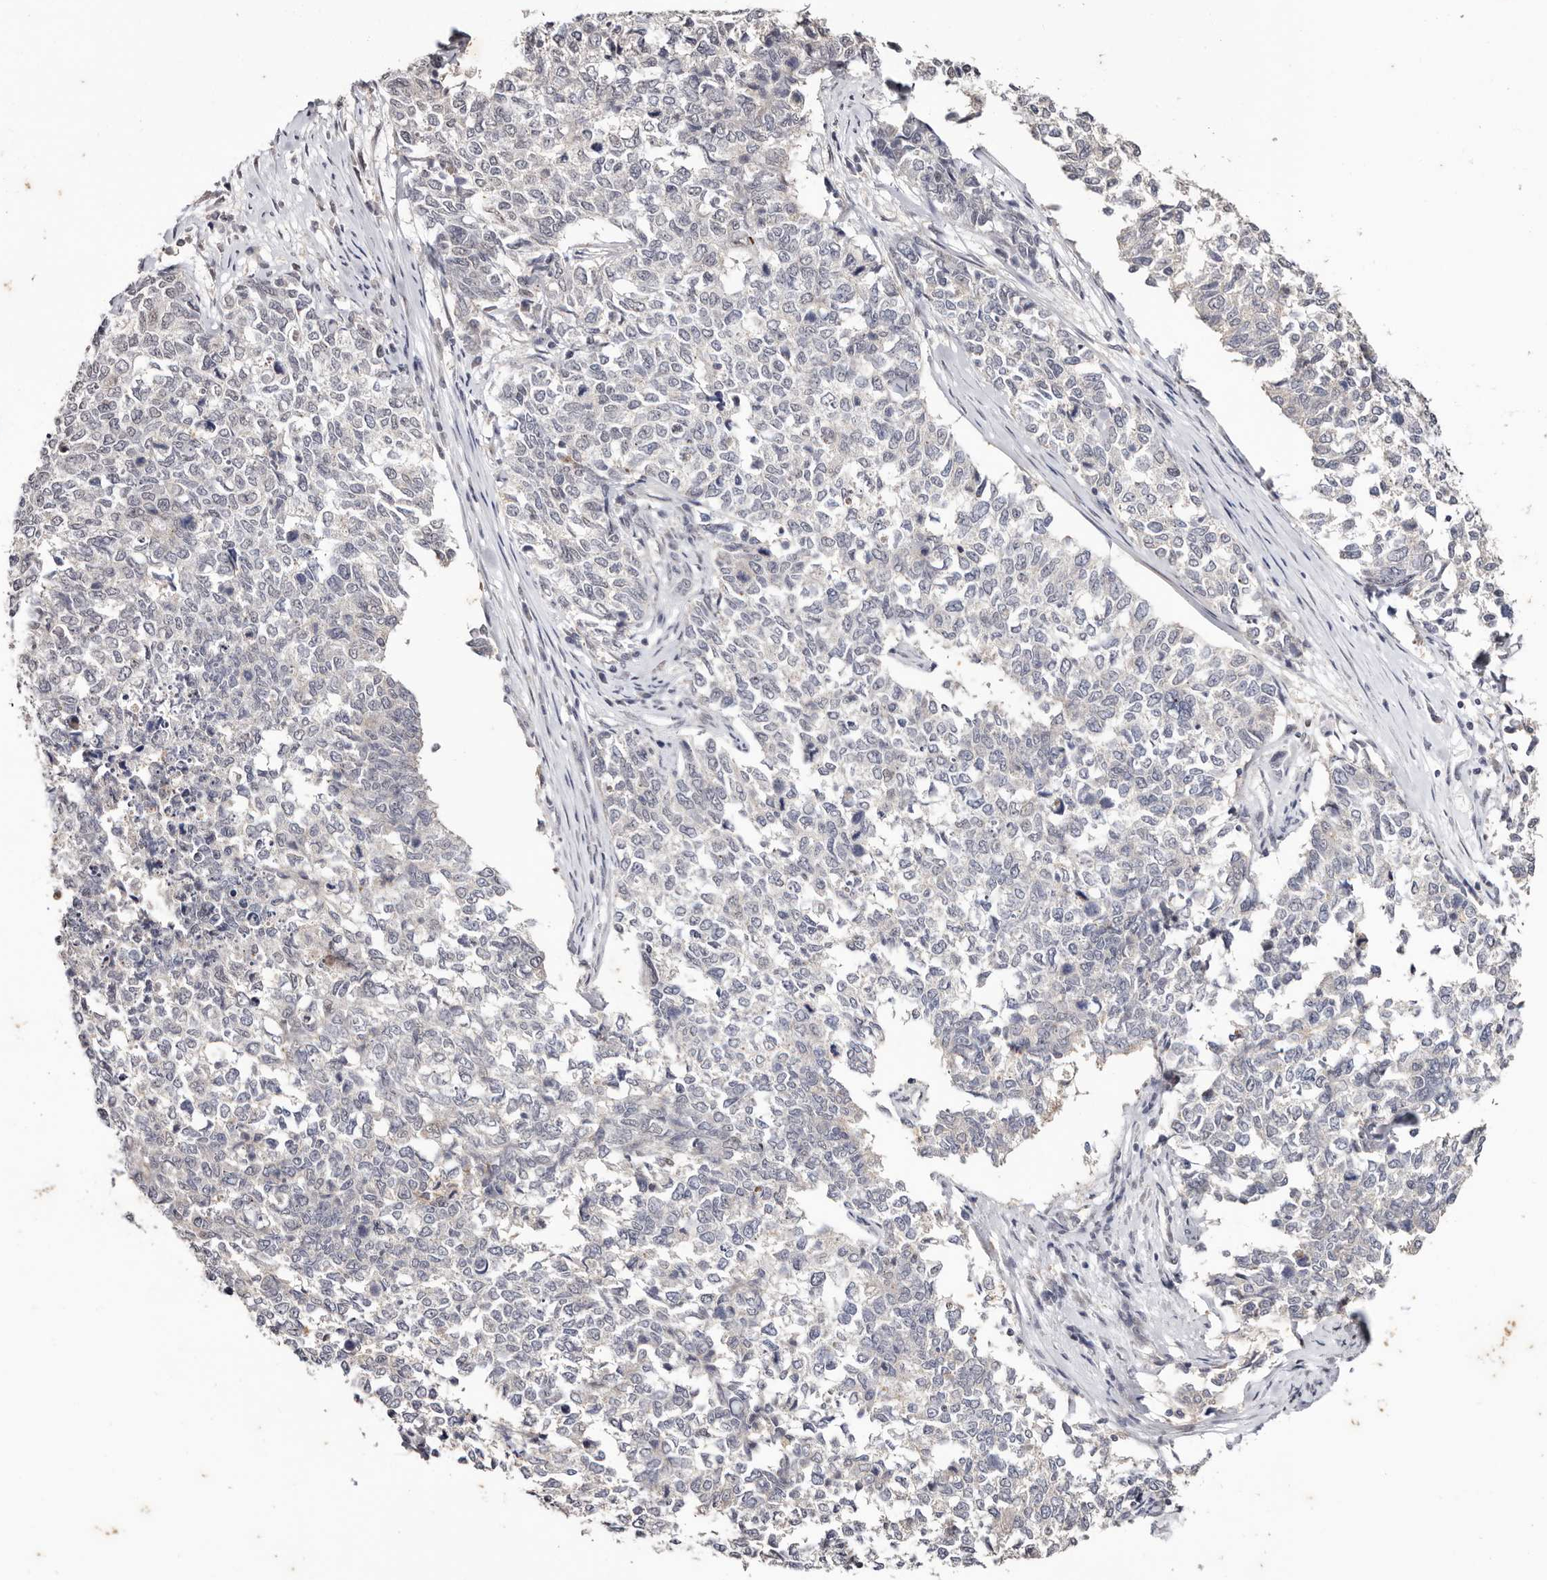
{"staining": {"intensity": "negative", "quantity": "none", "location": "none"}, "tissue": "cervical cancer", "cell_type": "Tumor cells", "image_type": "cancer", "snomed": [{"axis": "morphology", "description": "Squamous cell carcinoma, NOS"}, {"axis": "topography", "description": "Cervix"}], "caption": "This is an IHC photomicrograph of cervical cancer. There is no expression in tumor cells.", "gene": "TYW3", "patient": {"sex": "female", "age": 63}}